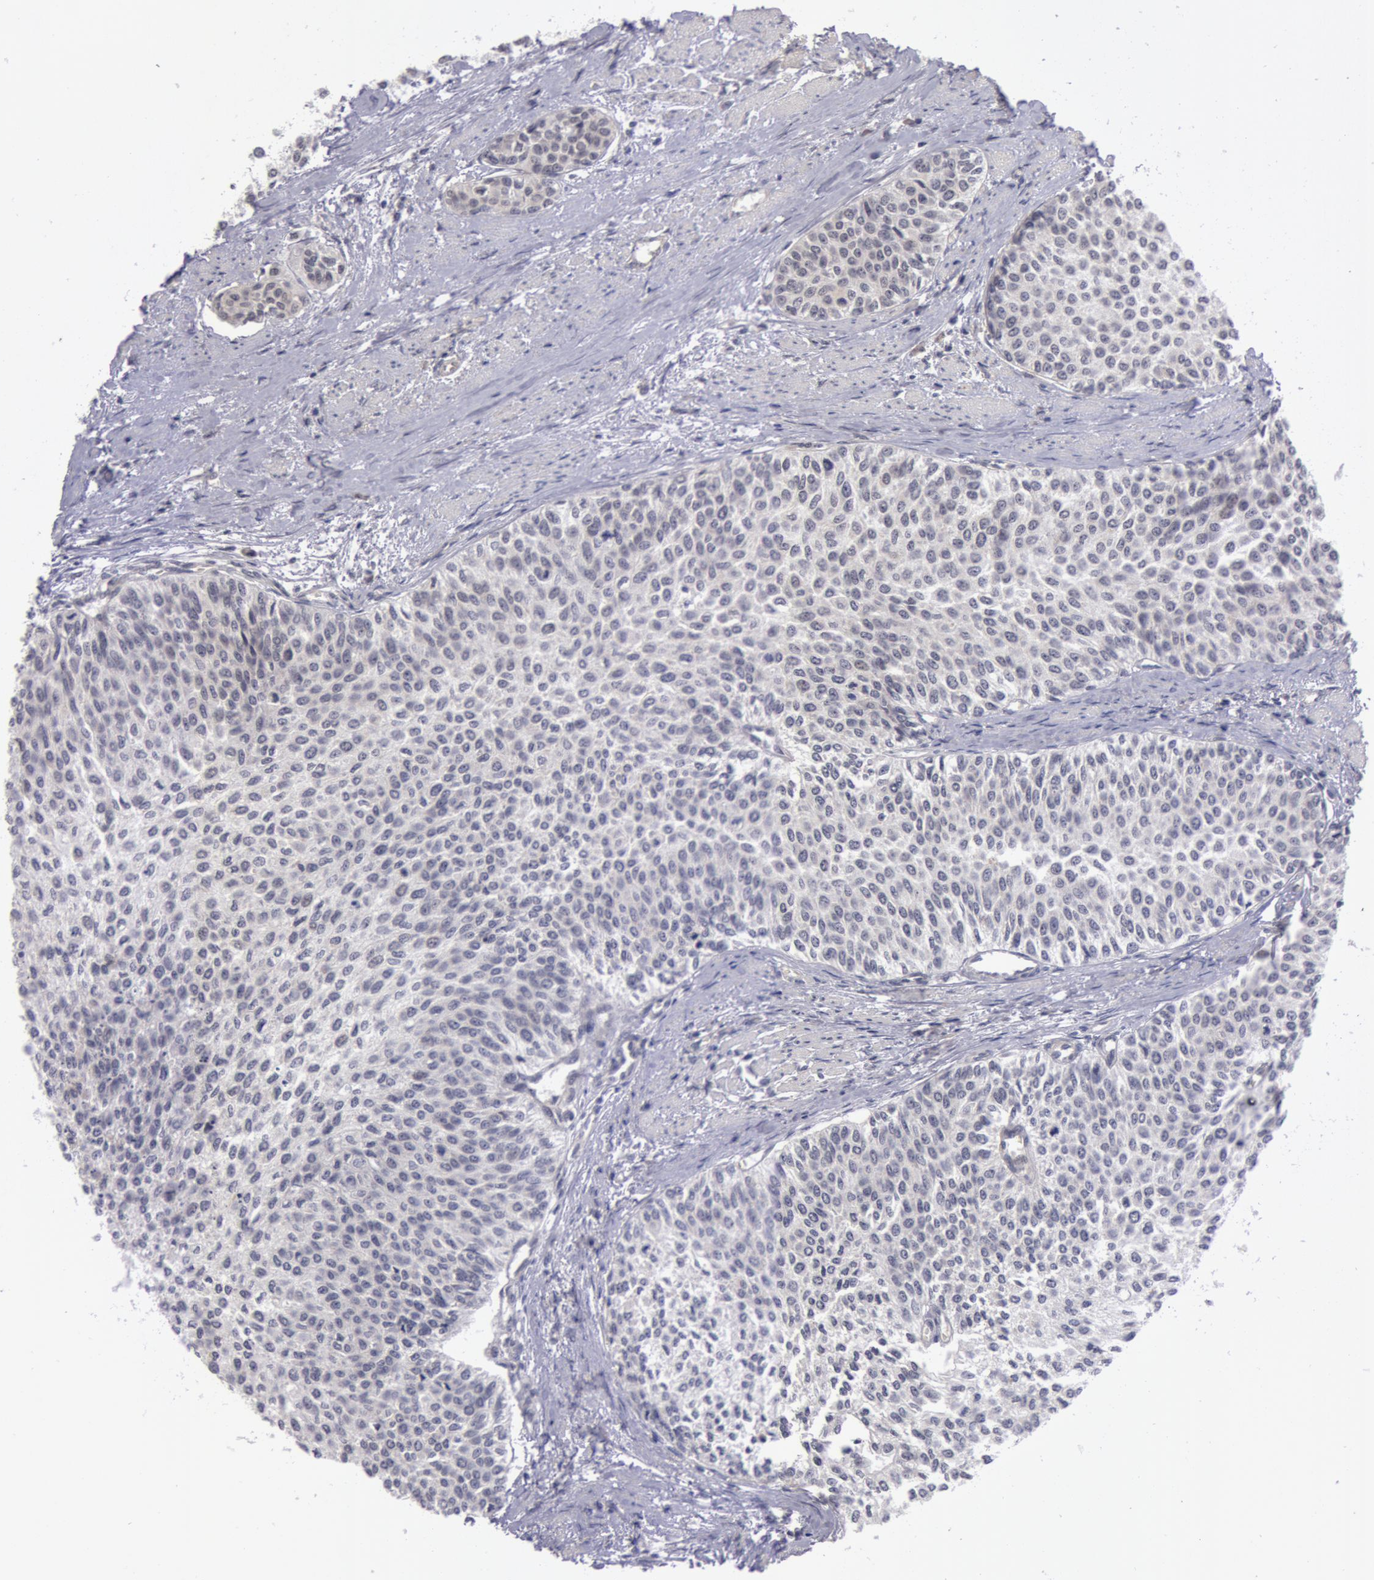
{"staining": {"intensity": "negative", "quantity": "none", "location": "none"}, "tissue": "urothelial cancer", "cell_type": "Tumor cells", "image_type": "cancer", "snomed": [{"axis": "morphology", "description": "Urothelial carcinoma, Low grade"}, {"axis": "topography", "description": "Urinary bladder"}], "caption": "Tumor cells are negative for protein expression in human urothelial carcinoma (low-grade).", "gene": "SYTL4", "patient": {"sex": "female", "age": 73}}